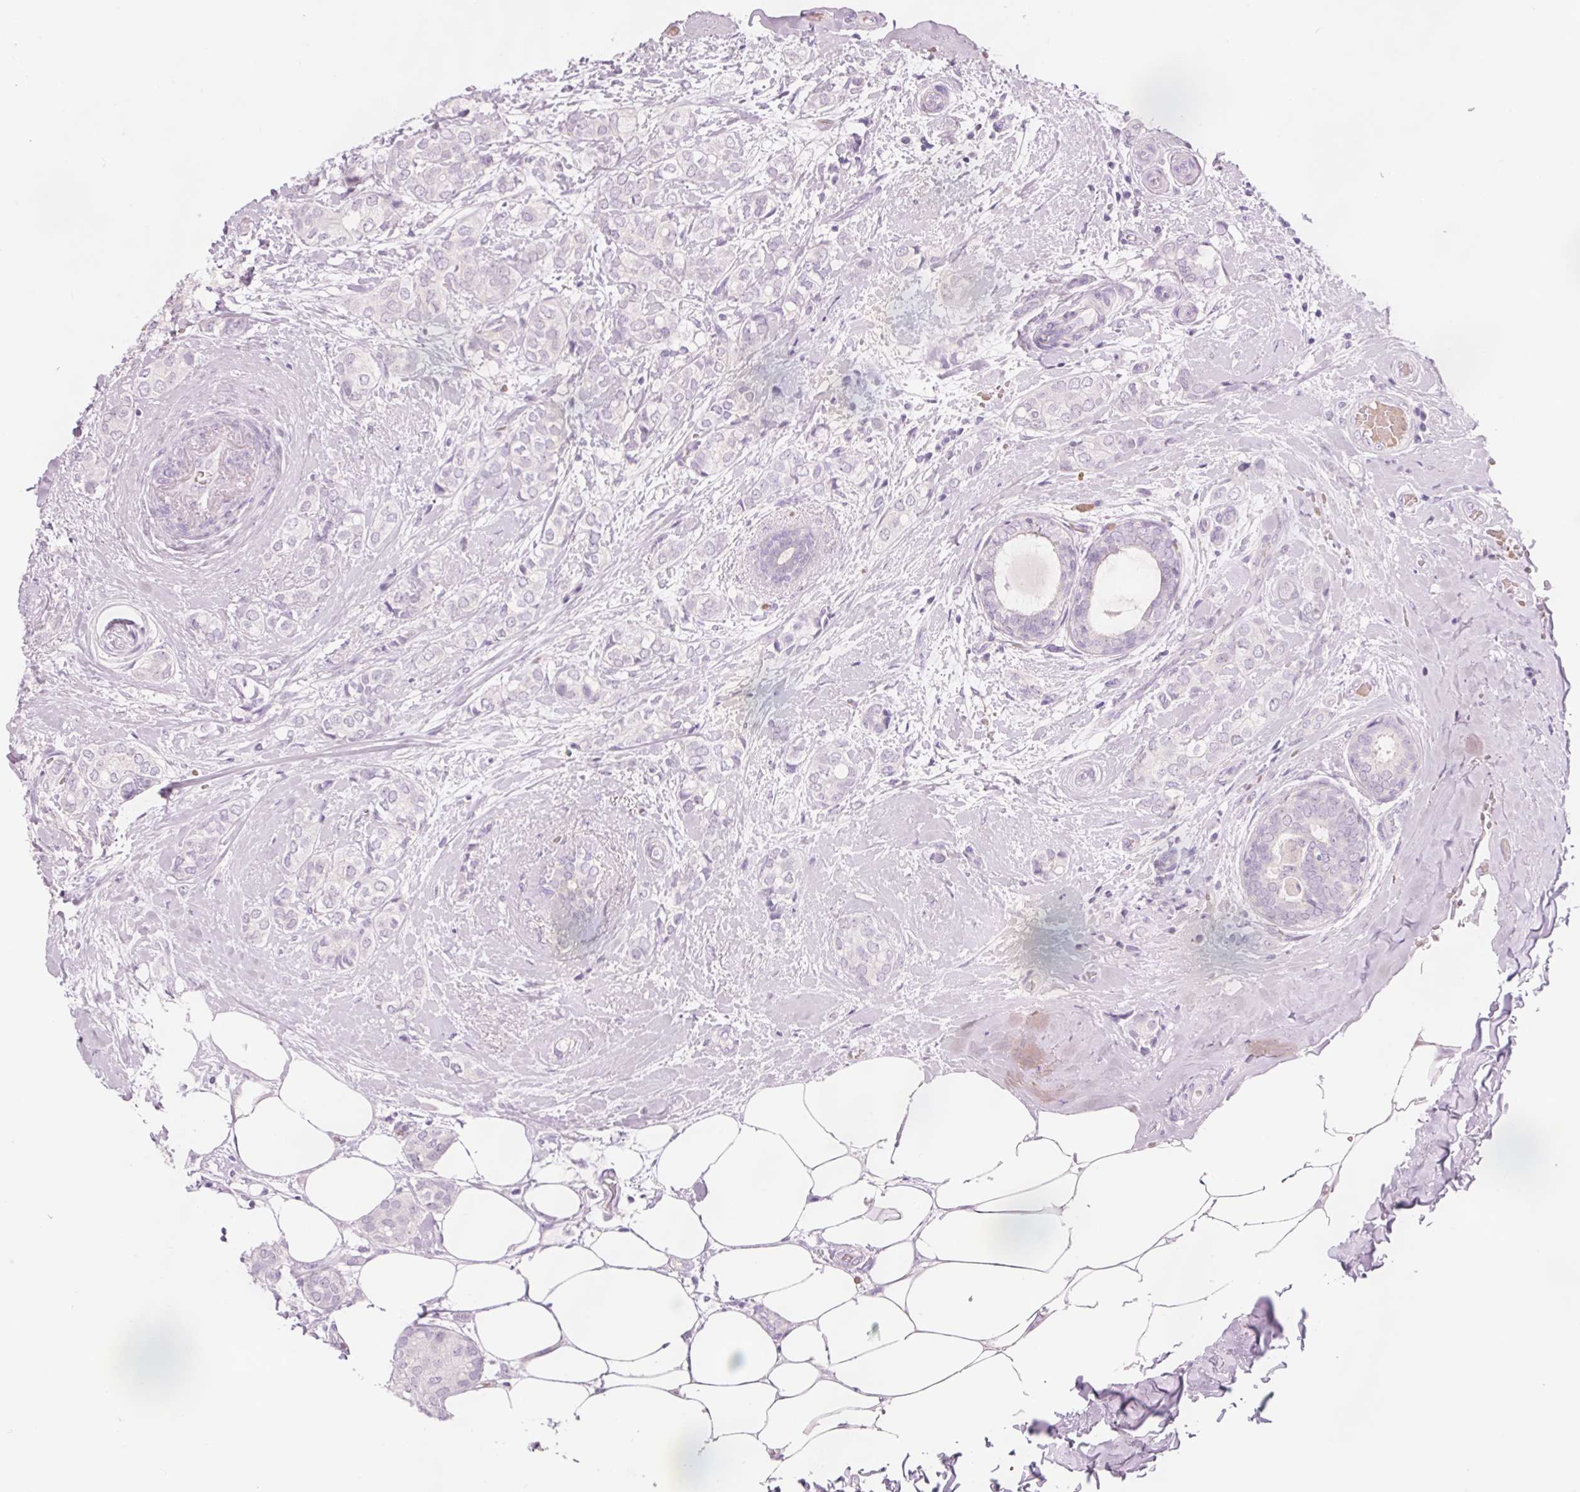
{"staining": {"intensity": "negative", "quantity": "none", "location": "none"}, "tissue": "breast cancer", "cell_type": "Tumor cells", "image_type": "cancer", "snomed": [{"axis": "morphology", "description": "Duct carcinoma"}, {"axis": "topography", "description": "Breast"}], "caption": "Tumor cells are negative for protein expression in human infiltrating ductal carcinoma (breast). (Stains: DAB (3,3'-diaminobenzidine) IHC with hematoxylin counter stain, Microscopy: brightfield microscopy at high magnification).", "gene": "DHRS11", "patient": {"sex": "female", "age": 73}}